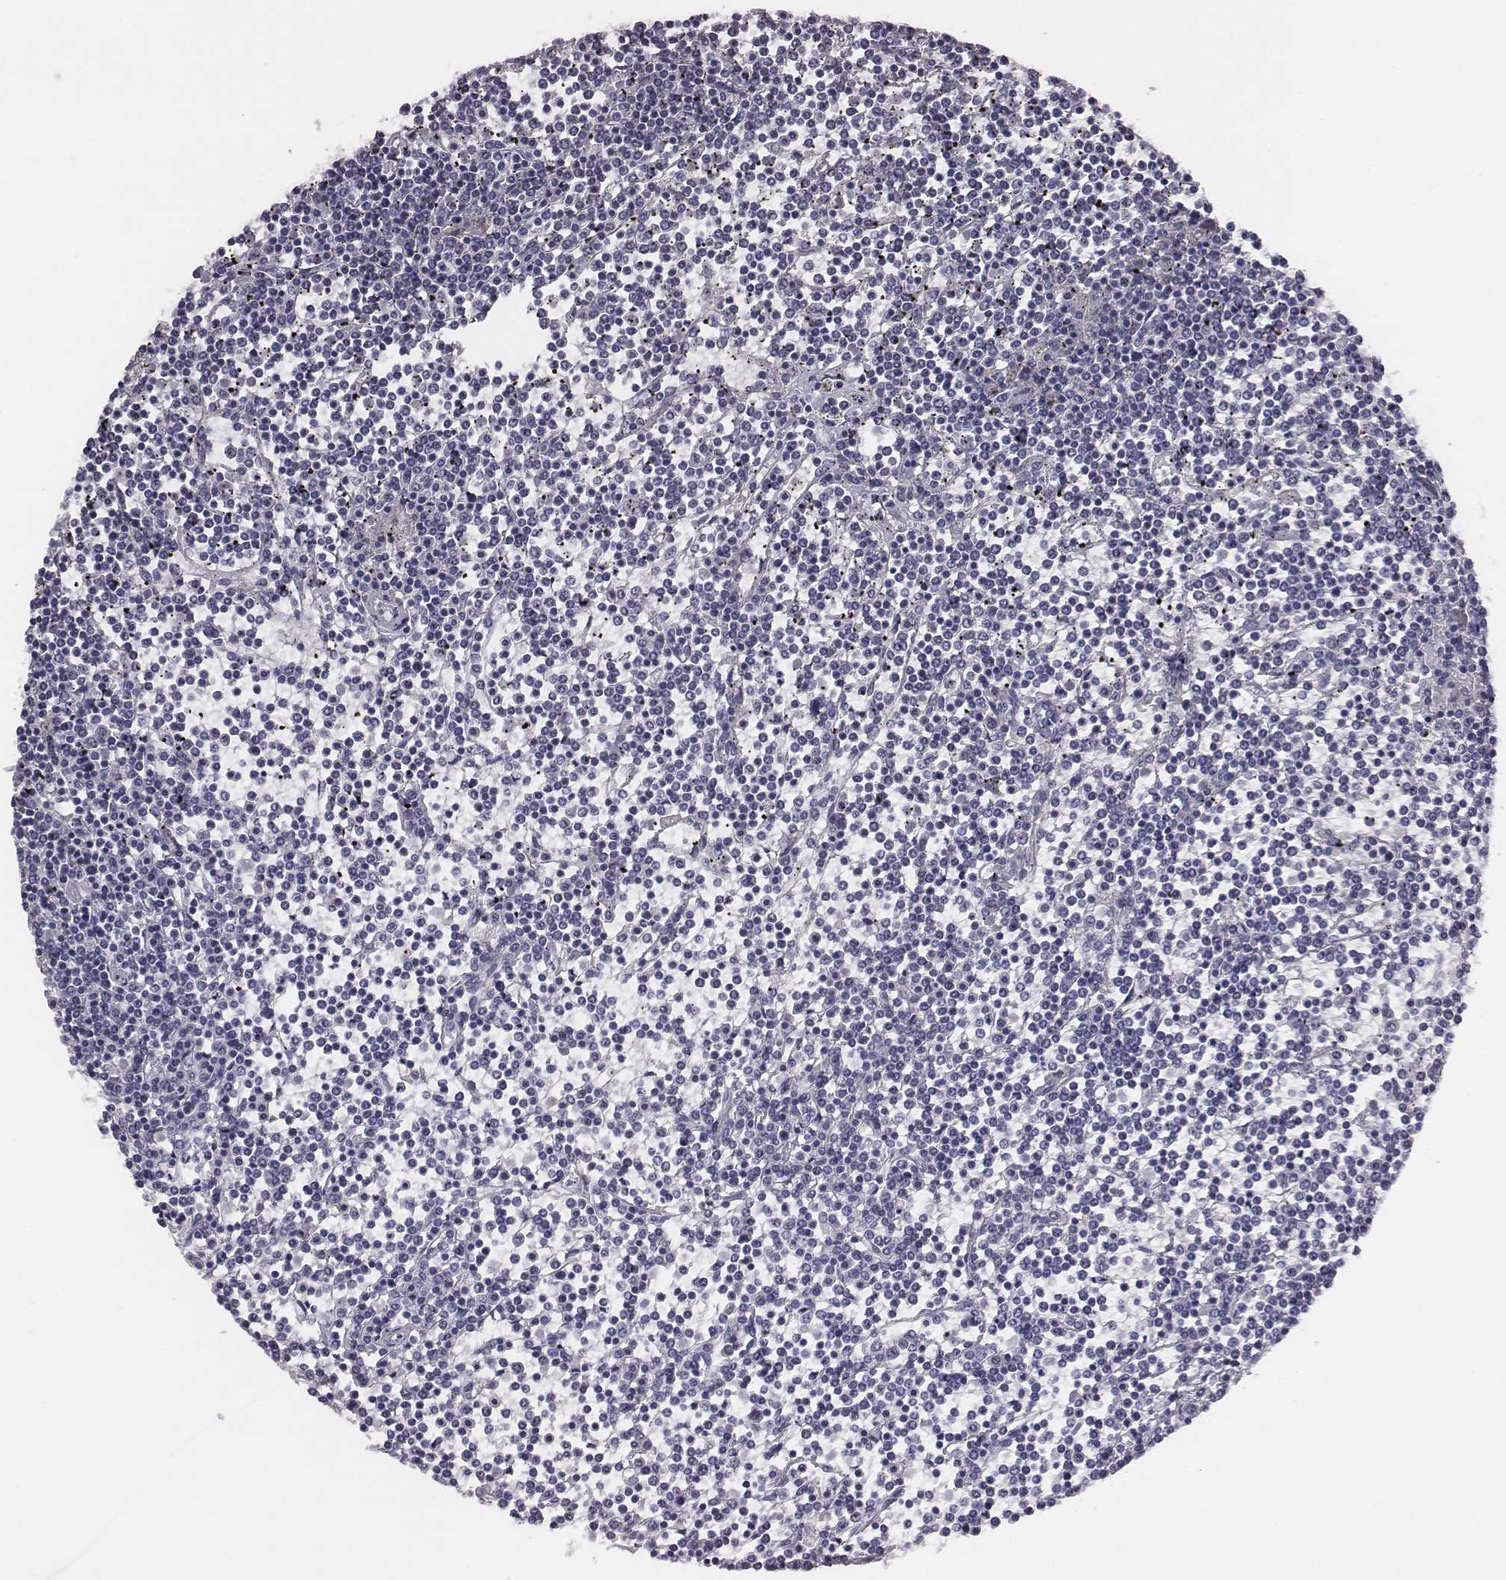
{"staining": {"intensity": "negative", "quantity": "none", "location": "none"}, "tissue": "lymphoma", "cell_type": "Tumor cells", "image_type": "cancer", "snomed": [{"axis": "morphology", "description": "Malignant lymphoma, non-Hodgkin's type, Low grade"}, {"axis": "topography", "description": "Spleen"}], "caption": "Tumor cells are negative for protein expression in human malignant lymphoma, non-Hodgkin's type (low-grade). (DAB (3,3'-diaminobenzidine) IHC, high magnification).", "gene": "EN1", "patient": {"sex": "female", "age": 19}}